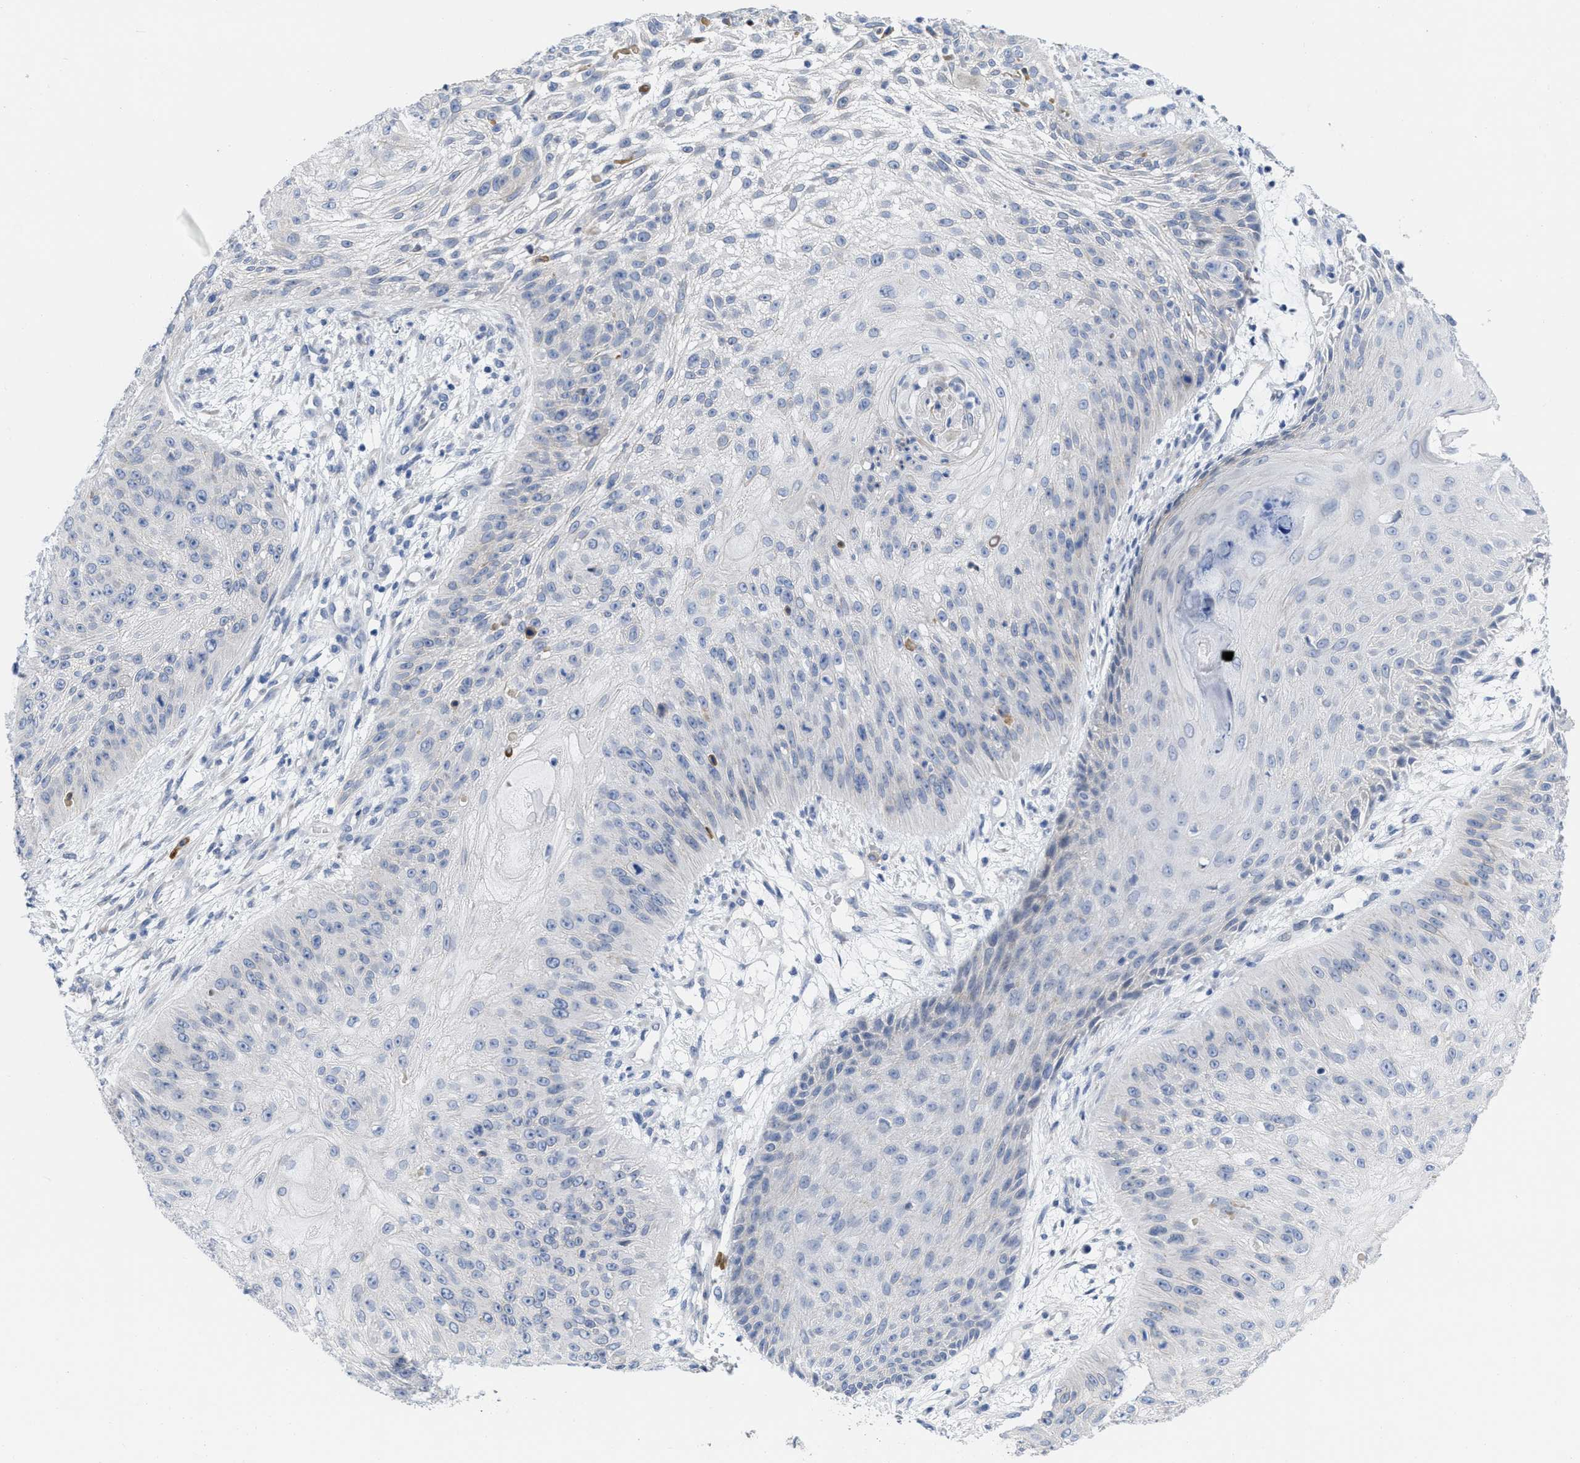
{"staining": {"intensity": "negative", "quantity": "none", "location": "none"}, "tissue": "skin cancer", "cell_type": "Tumor cells", "image_type": "cancer", "snomed": [{"axis": "morphology", "description": "Squamous cell carcinoma, NOS"}, {"axis": "topography", "description": "Skin"}], "caption": "An IHC image of skin cancer (squamous cell carcinoma) is shown. There is no staining in tumor cells of skin cancer (squamous cell carcinoma). (DAB IHC visualized using brightfield microscopy, high magnification).", "gene": "ACKR1", "patient": {"sex": "female", "age": 80}}